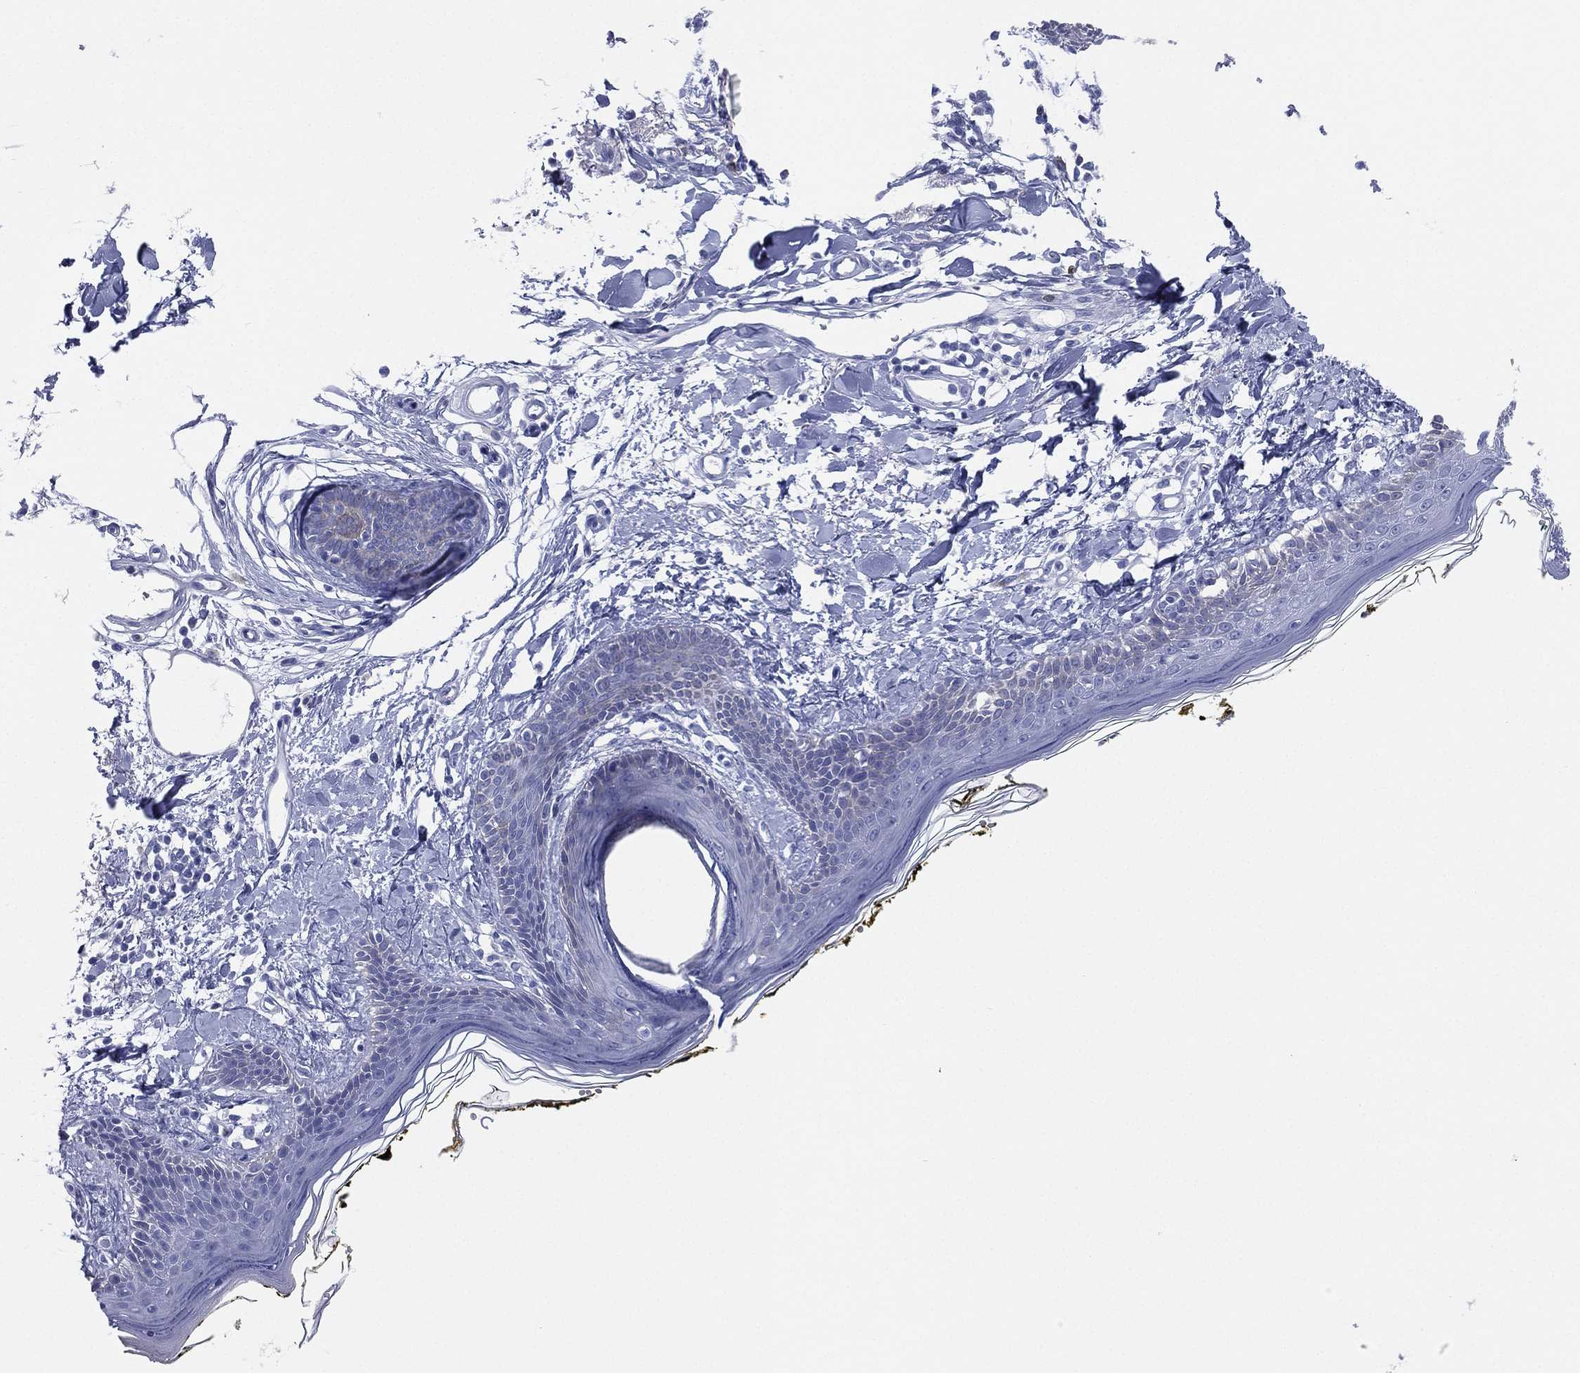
{"staining": {"intensity": "negative", "quantity": "none", "location": "none"}, "tissue": "skin", "cell_type": "Fibroblasts", "image_type": "normal", "snomed": [{"axis": "morphology", "description": "Normal tissue, NOS"}, {"axis": "topography", "description": "Skin"}], "caption": "High magnification brightfield microscopy of normal skin stained with DAB (3,3'-diaminobenzidine) (brown) and counterstained with hematoxylin (blue): fibroblasts show no significant expression.", "gene": "CD79A", "patient": {"sex": "male", "age": 76}}